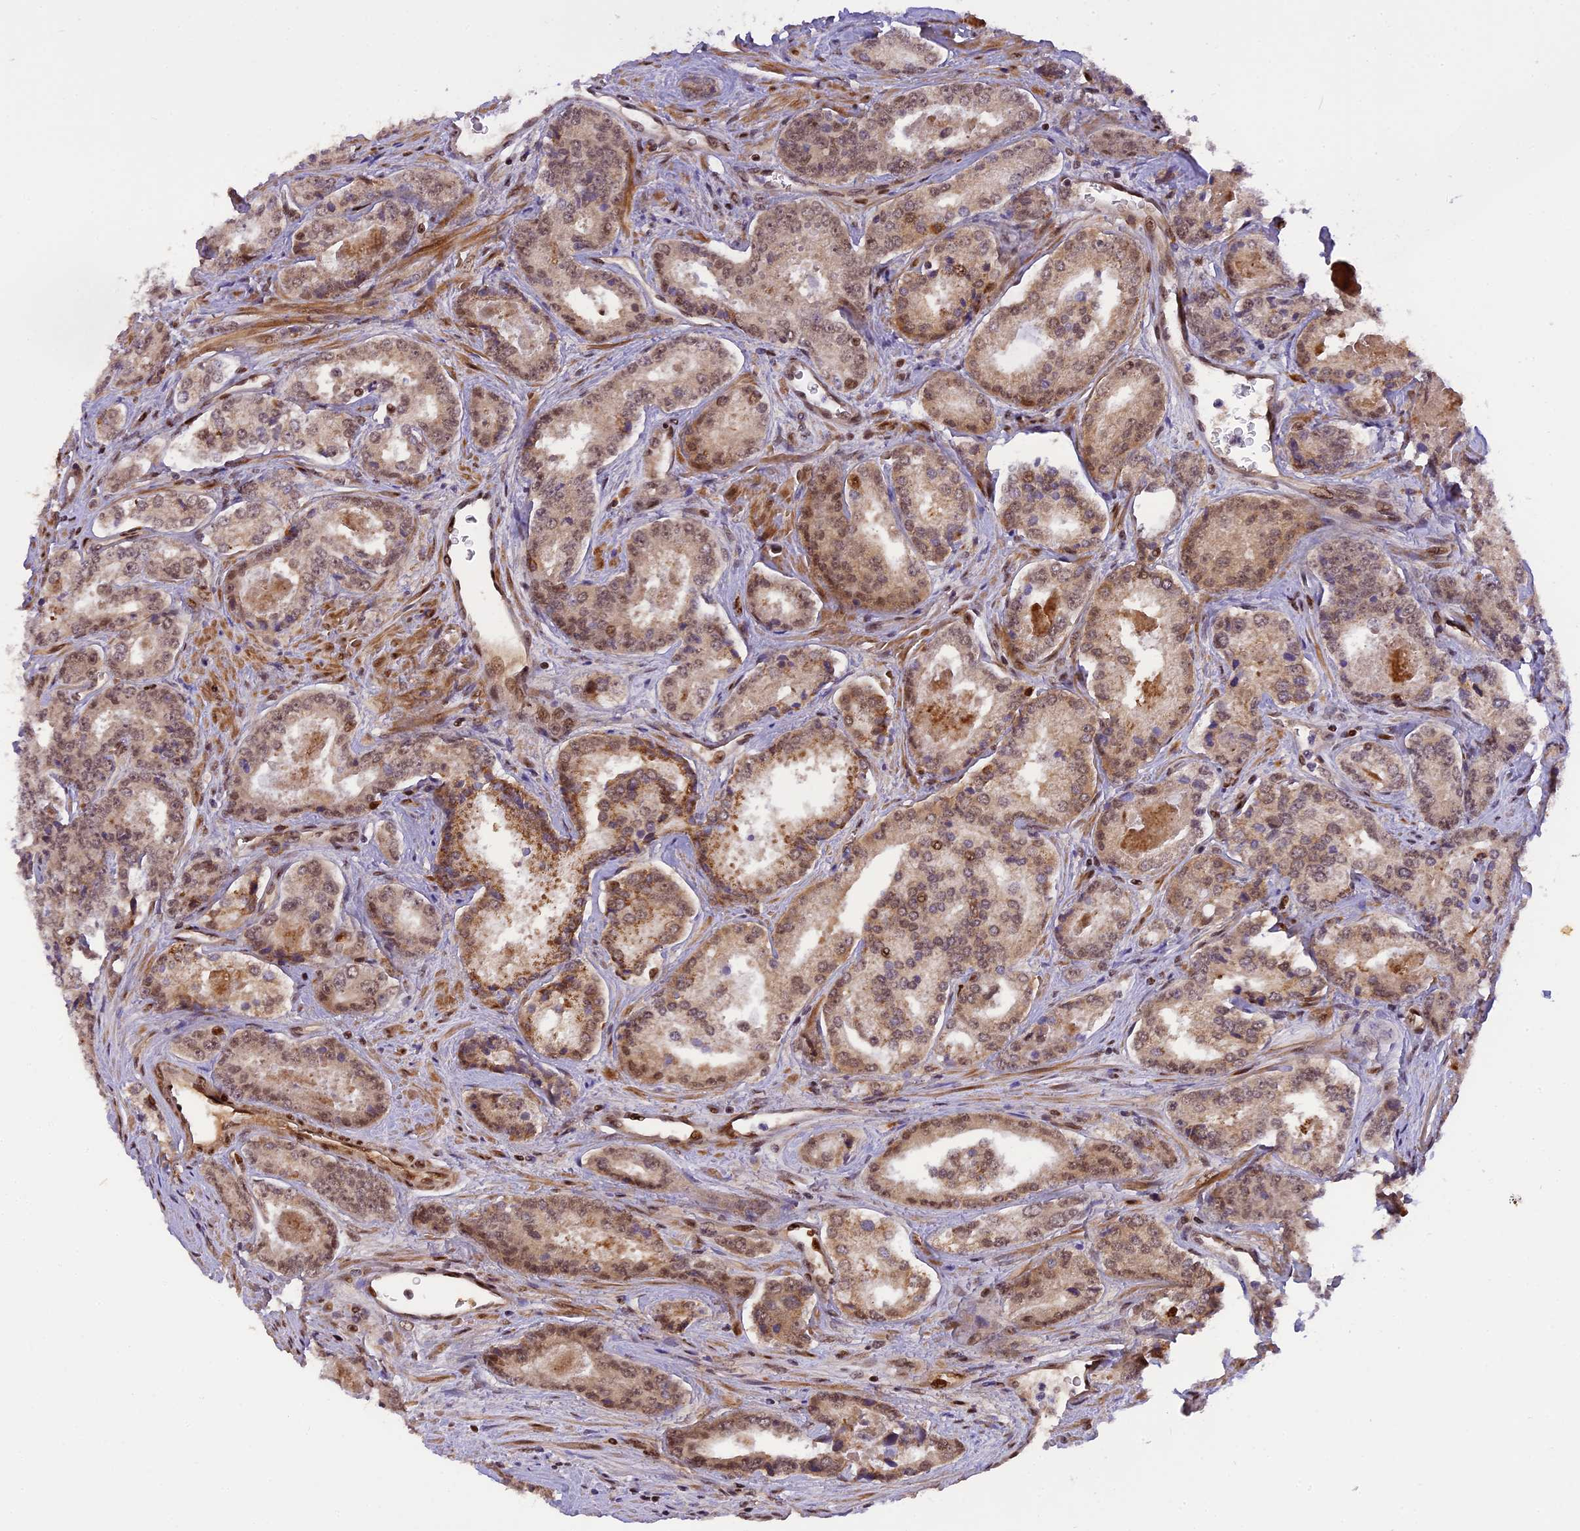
{"staining": {"intensity": "moderate", "quantity": ">75%", "location": "cytoplasmic/membranous,nuclear"}, "tissue": "prostate cancer", "cell_type": "Tumor cells", "image_type": "cancer", "snomed": [{"axis": "morphology", "description": "Adenocarcinoma, Low grade"}, {"axis": "topography", "description": "Prostate"}], "caption": "Immunohistochemistry (IHC) (DAB) staining of adenocarcinoma (low-grade) (prostate) displays moderate cytoplasmic/membranous and nuclear protein staining in approximately >75% of tumor cells. Nuclei are stained in blue.", "gene": "MICALL1", "patient": {"sex": "male", "age": 68}}